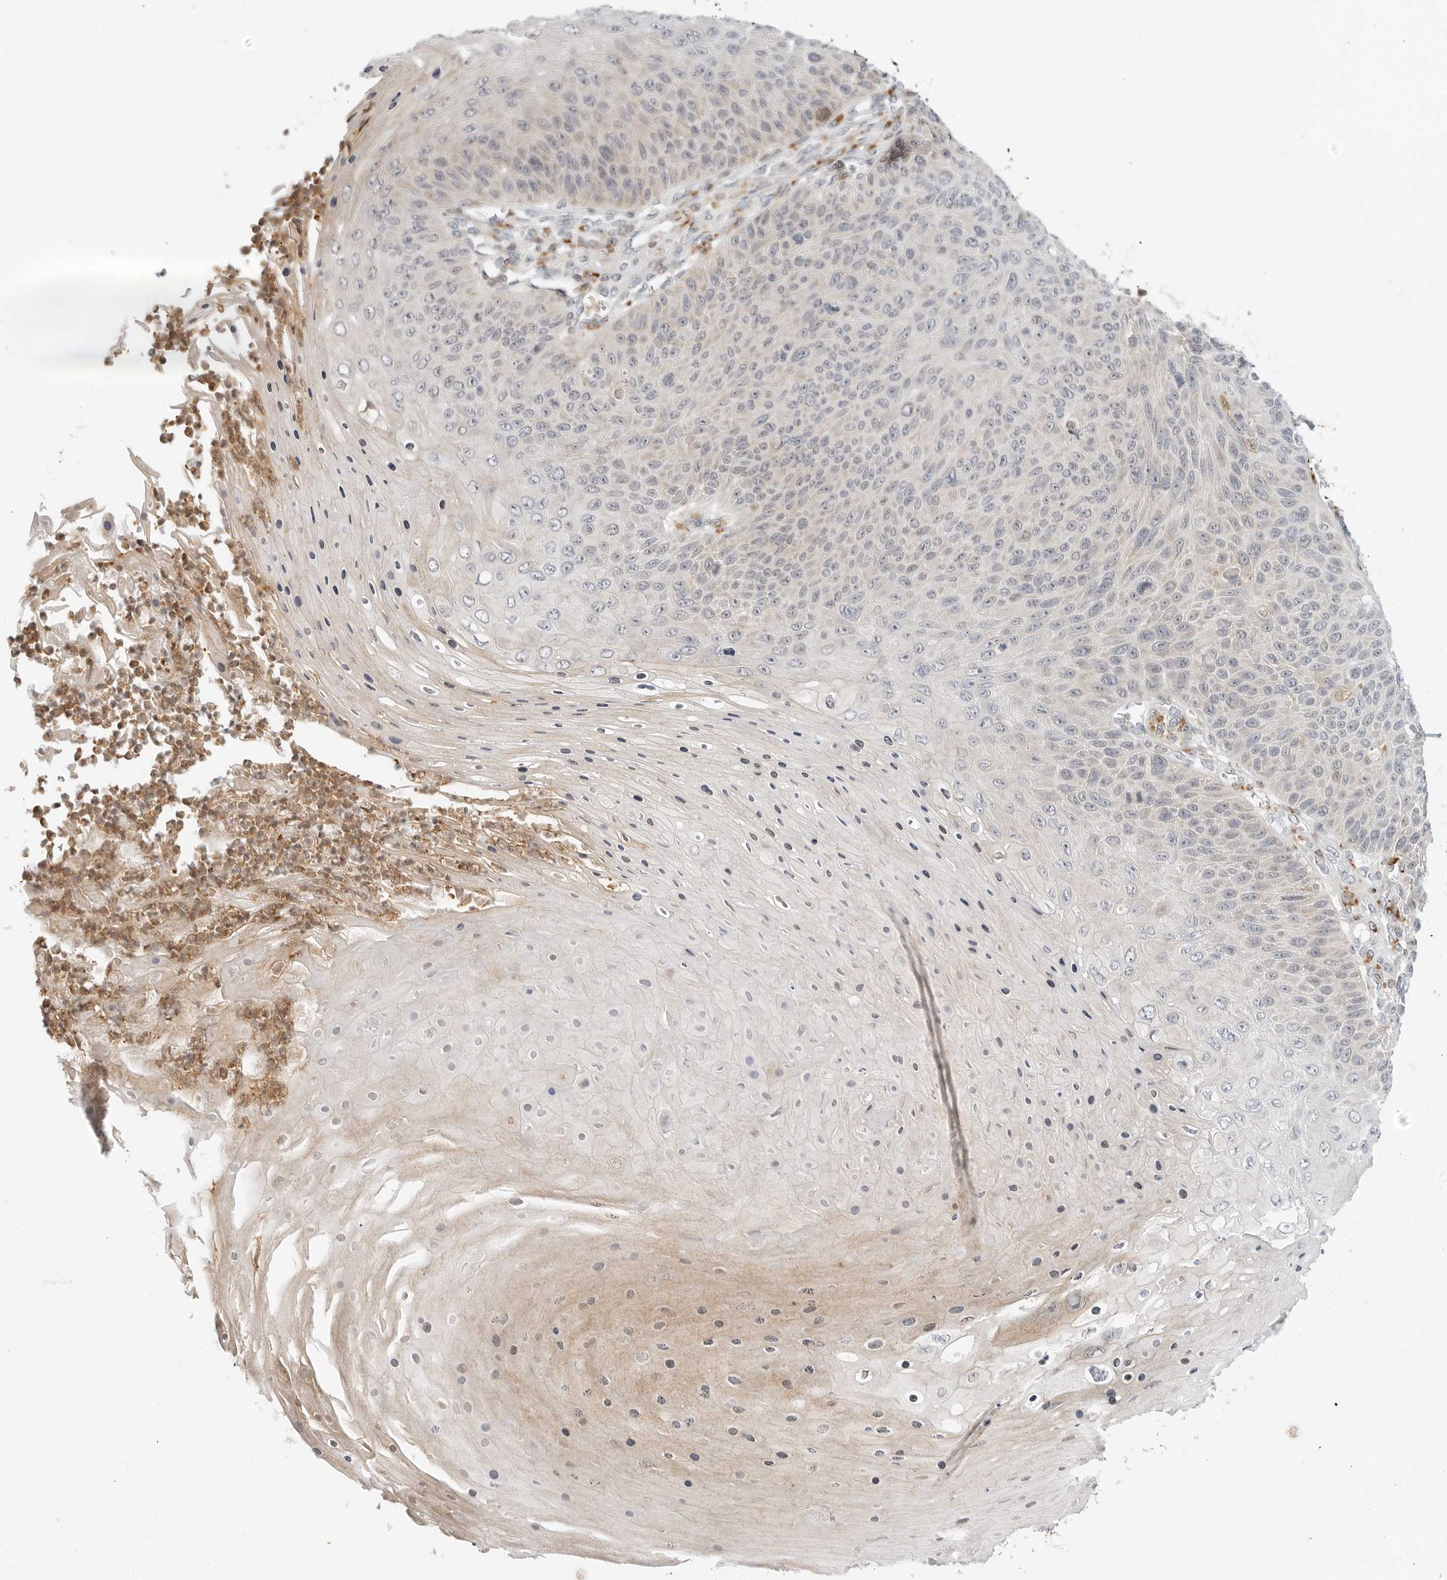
{"staining": {"intensity": "weak", "quantity": "<25%", "location": "cytoplasmic/membranous"}, "tissue": "skin cancer", "cell_type": "Tumor cells", "image_type": "cancer", "snomed": [{"axis": "morphology", "description": "Squamous cell carcinoma, NOS"}, {"axis": "topography", "description": "Skin"}], "caption": "Immunohistochemistry of skin squamous cell carcinoma reveals no expression in tumor cells. (Stains: DAB immunohistochemistry with hematoxylin counter stain, Microscopy: brightfield microscopy at high magnification).", "gene": "C1QTNF1", "patient": {"sex": "female", "age": 88}}